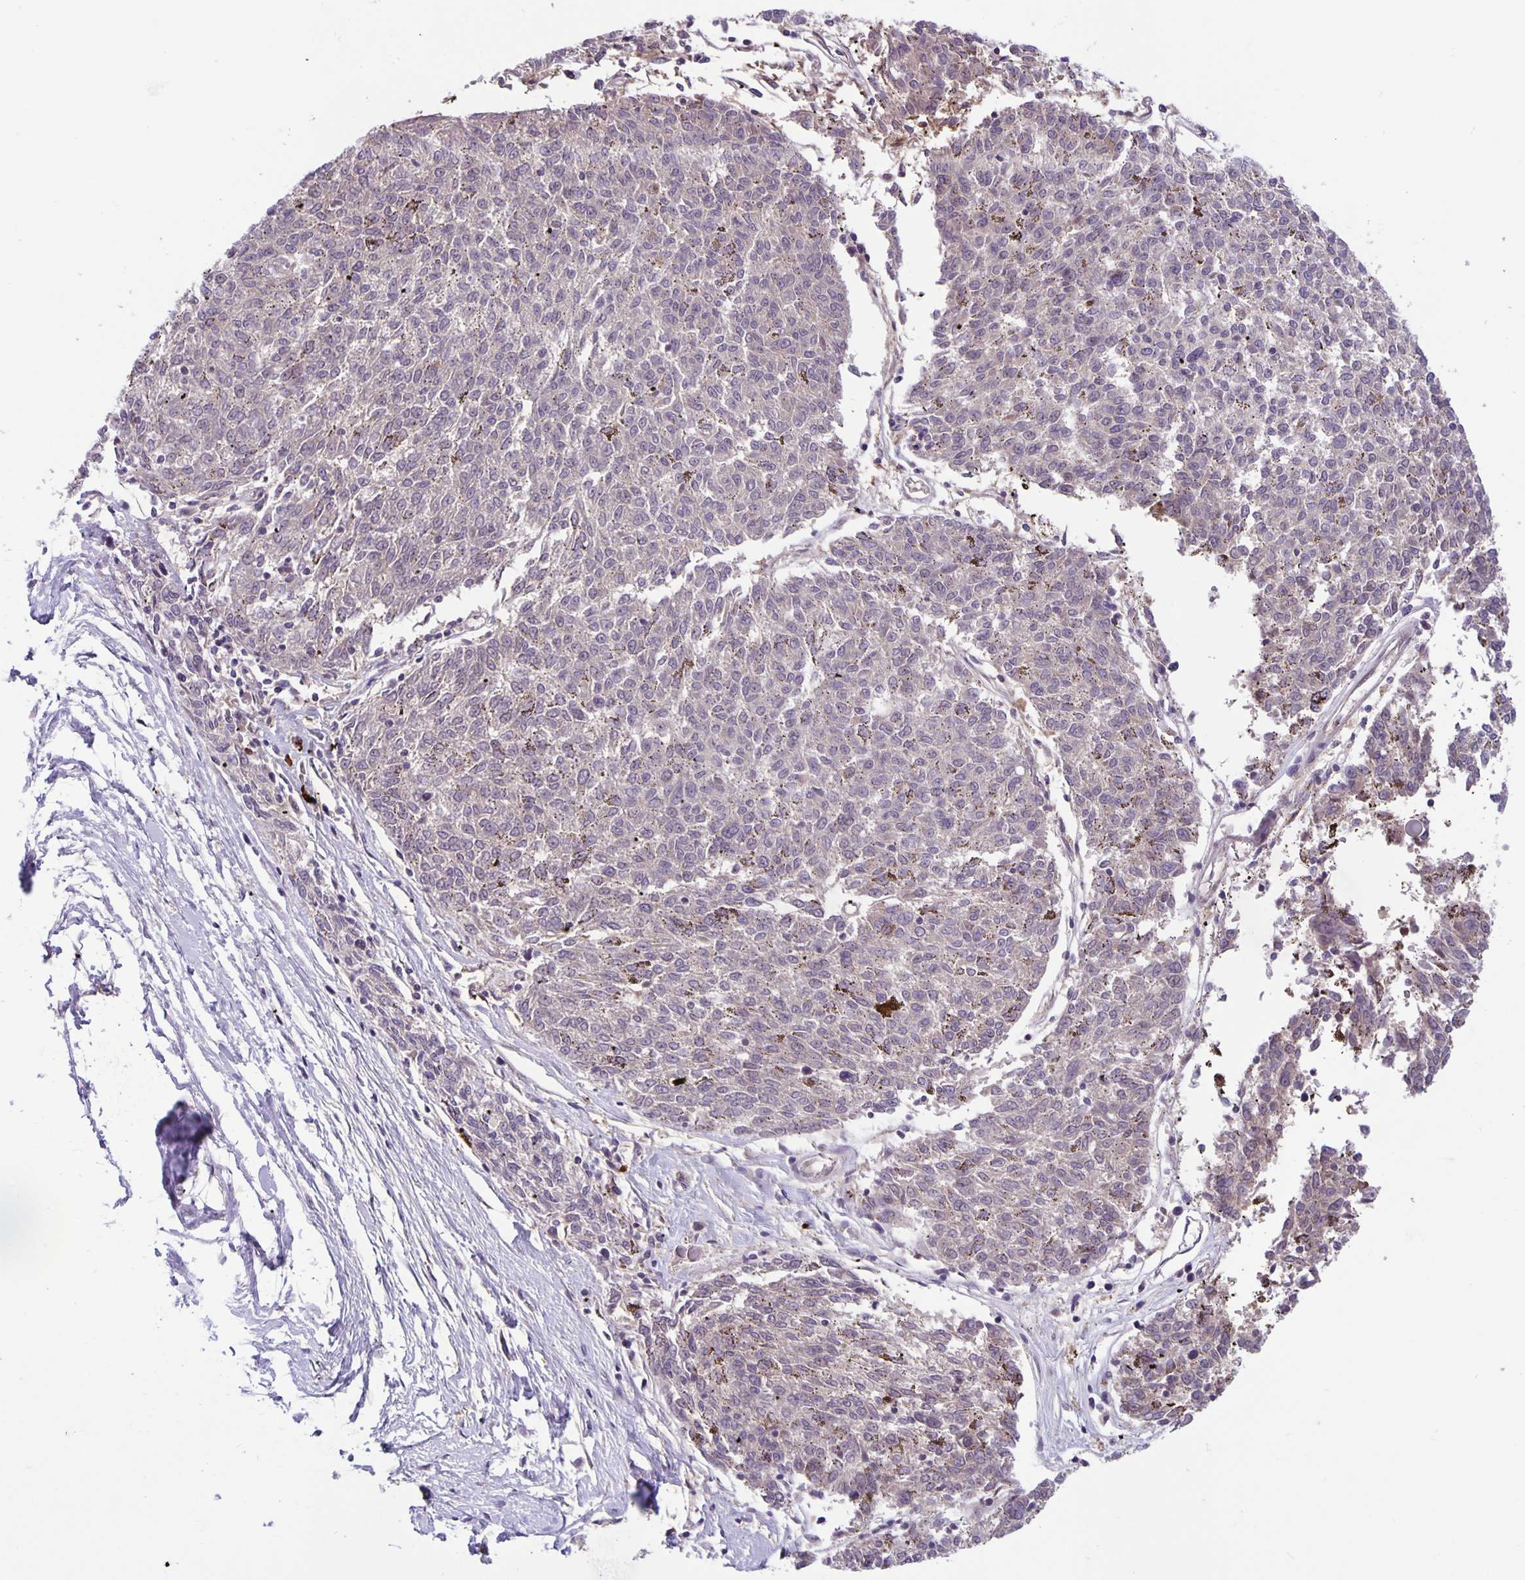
{"staining": {"intensity": "negative", "quantity": "none", "location": "none"}, "tissue": "melanoma", "cell_type": "Tumor cells", "image_type": "cancer", "snomed": [{"axis": "morphology", "description": "Malignant melanoma, NOS"}, {"axis": "topography", "description": "Skin"}], "caption": "Immunohistochemistry (IHC) photomicrograph of human melanoma stained for a protein (brown), which demonstrates no staining in tumor cells. (DAB (3,3'-diaminobenzidine) IHC with hematoxylin counter stain).", "gene": "TAX1BP3", "patient": {"sex": "female", "age": 72}}